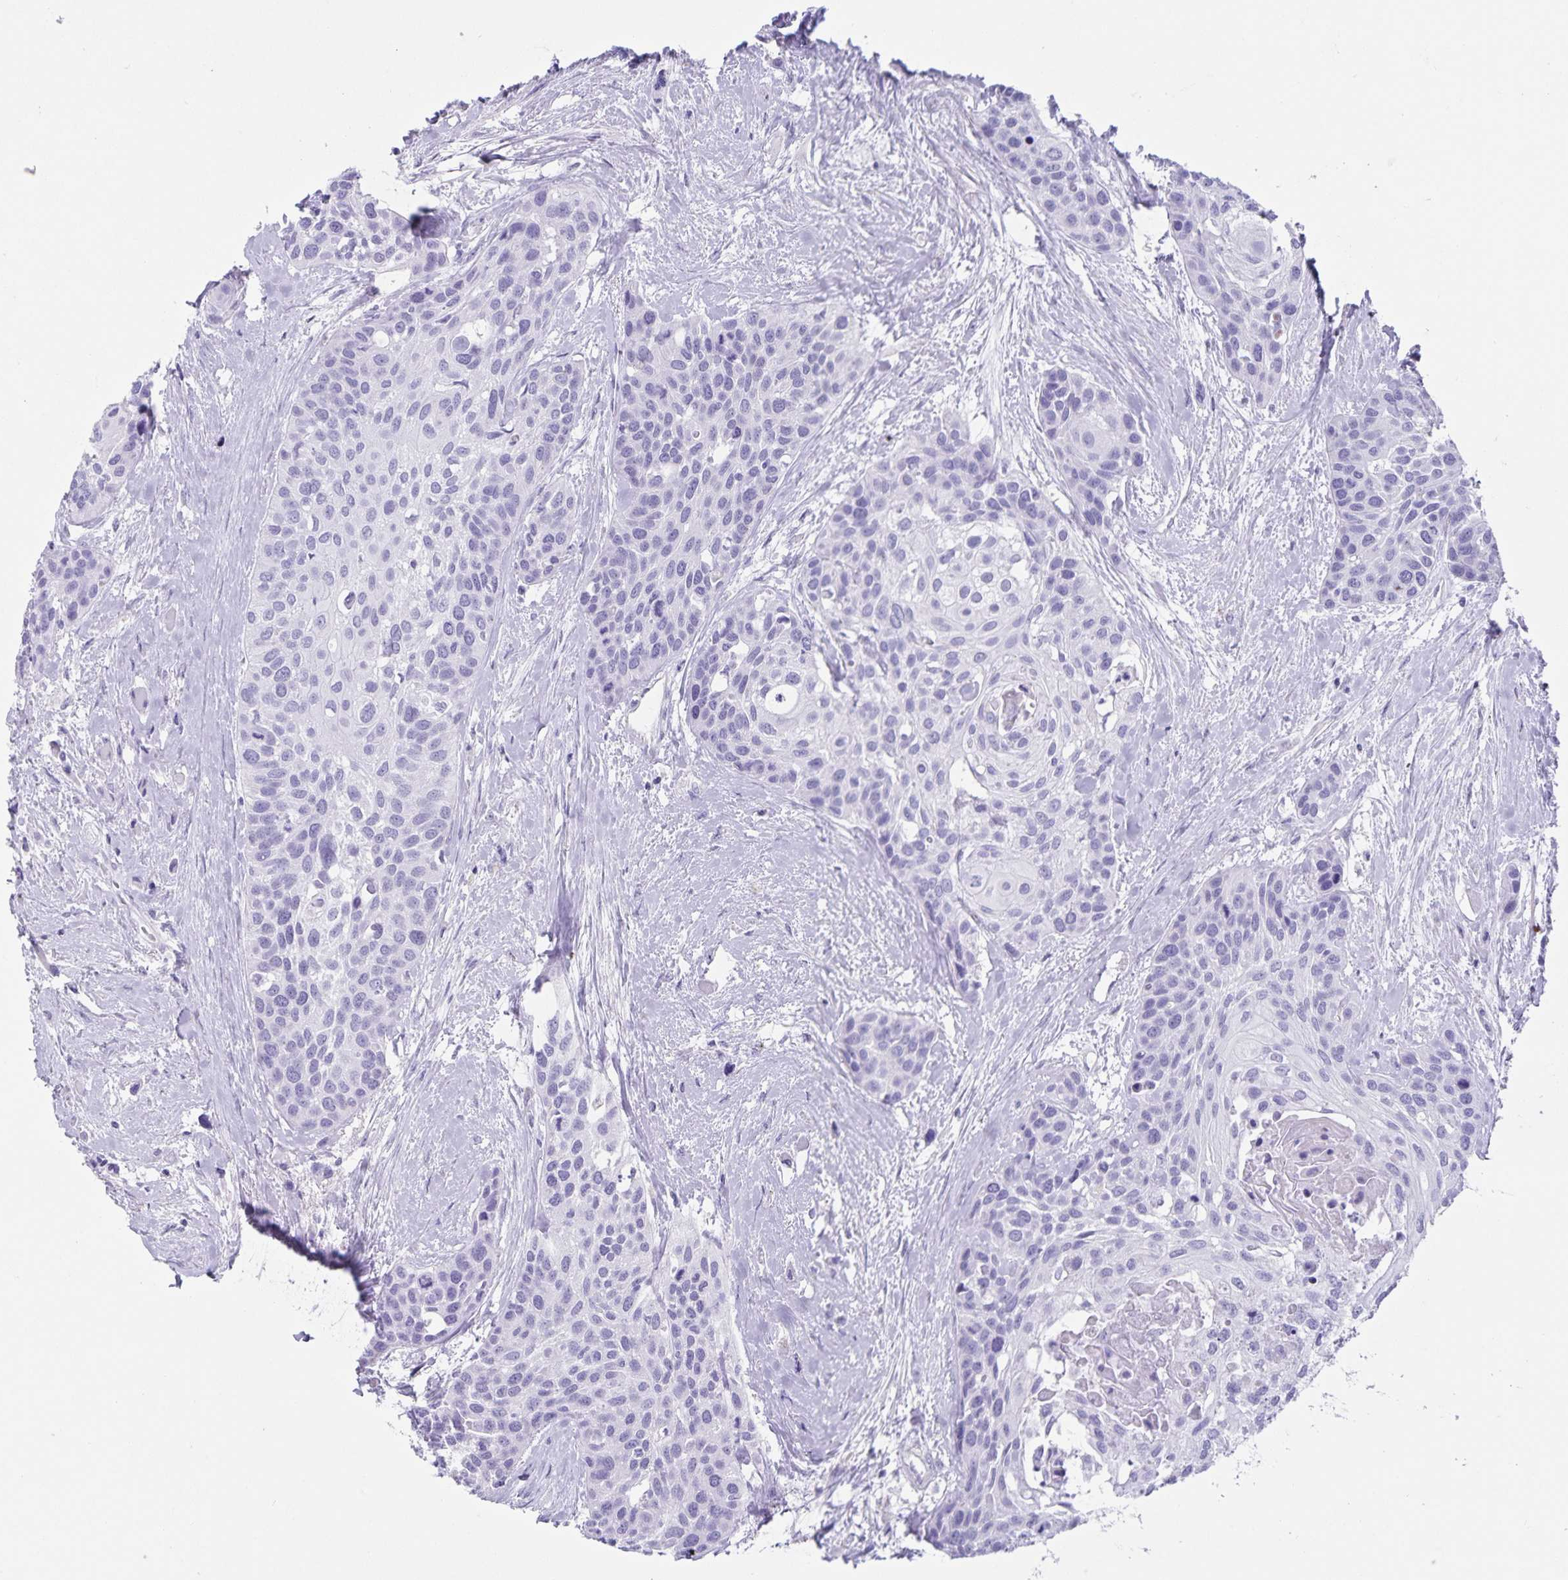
{"staining": {"intensity": "negative", "quantity": "none", "location": "none"}, "tissue": "head and neck cancer", "cell_type": "Tumor cells", "image_type": "cancer", "snomed": [{"axis": "morphology", "description": "Squamous cell carcinoma, NOS"}, {"axis": "topography", "description": "Head-Neck"}], "caption": "A high-resolution histopathology image shows immunohistochemistry staining of head and neck cancer, which exhibits no significant expression in tumor cells.", "gene": "C11orf42", "patient": {"sex": "female", "age": 50}}